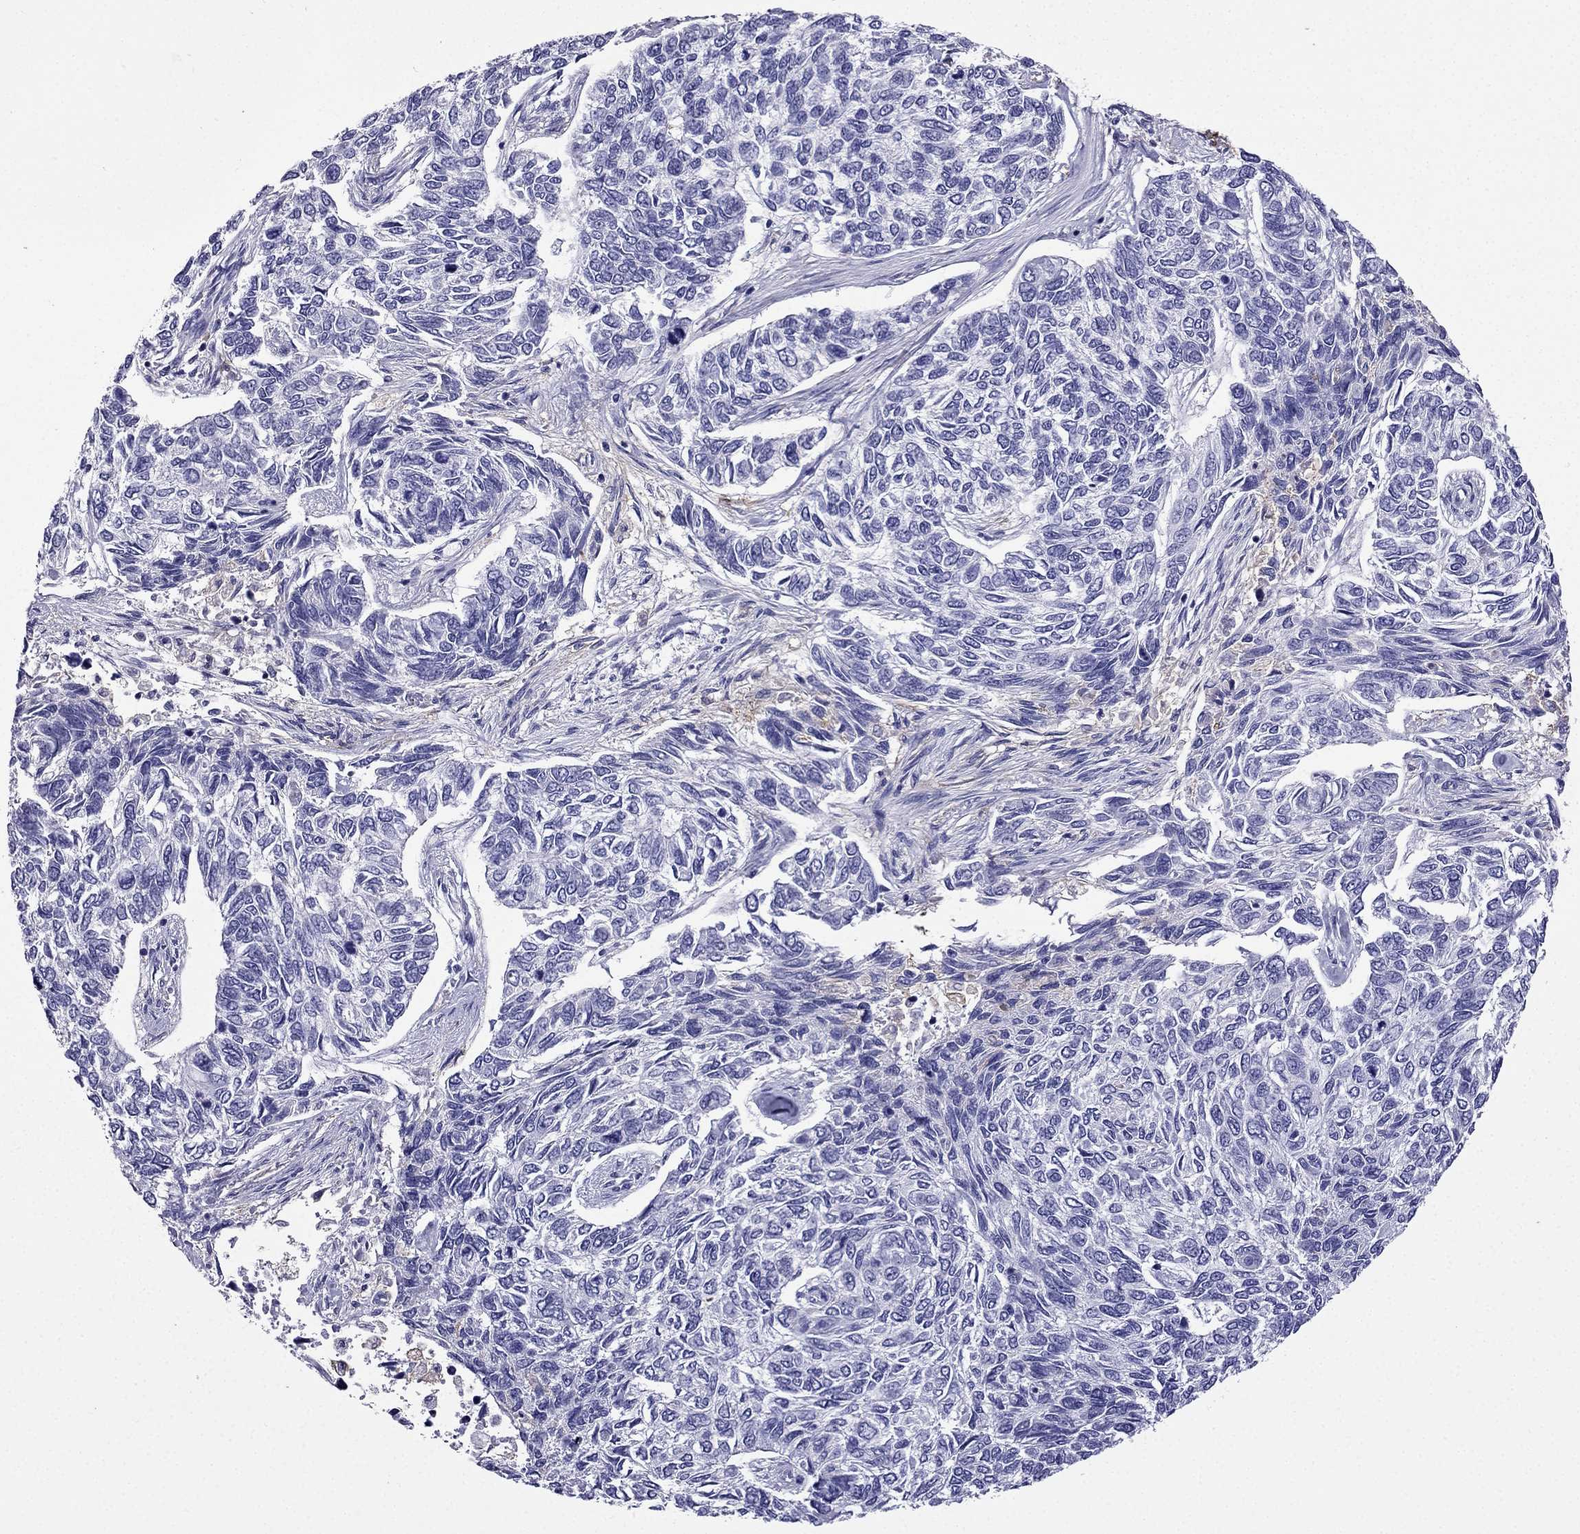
{"staining": {"intensity": "negative", "quantity": "none", "location": "none"}, "tissue": "skin cancer", "cell_type": "Tumor cells", "image_type": "cancer", "snomed": [{"axis": "morphology", "description": "Basal cell carcinoma"}, {"axis": "topography", "description": "Skin"}], "caption": "Tumor cells are negative for protein expression in human skin cancer (basal cell carcinoma).", "gene": "TSSK4", "patient": {"sex": "female", "age": 65}}